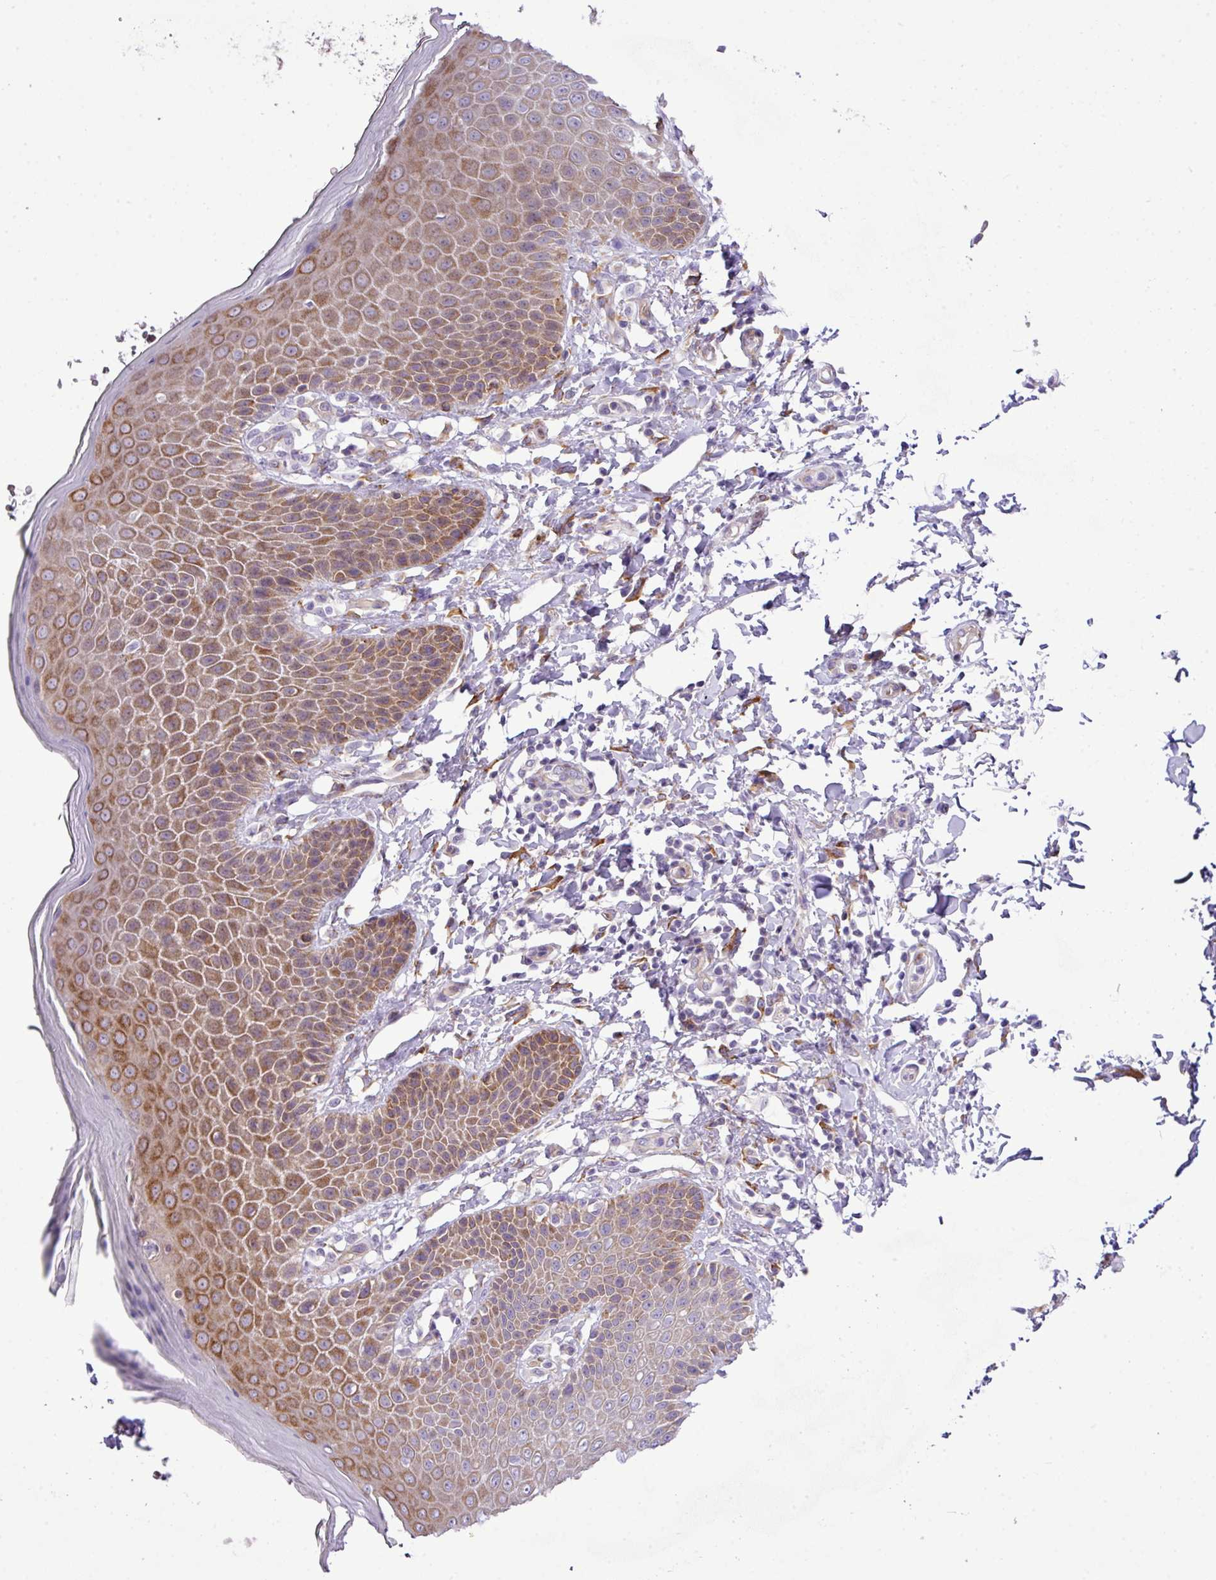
{"staining": {"intensity": "strong", "quantity": ">75%", "location": "cytoplasmic/membranous"}, "tissue": "skin", "cell_type": "Epidermal cells", "image_type": "normal", "snomed": [{"axis": "morphology", "description": "Normal tissue, NOS"}, {"axis": "topography", "description": "Peripheral nerve tissue"}], "caption": "Normal skin reveals strong cytoplasmic/membranous staining in approximately >75% of epidermal cells The staining was performed using DAB, with brown indicating positive protein expression. Nuclei are stained blue with hematoxylin..", "gene": "CFAP97", "patient": {"sex": "male", "age": 51}}